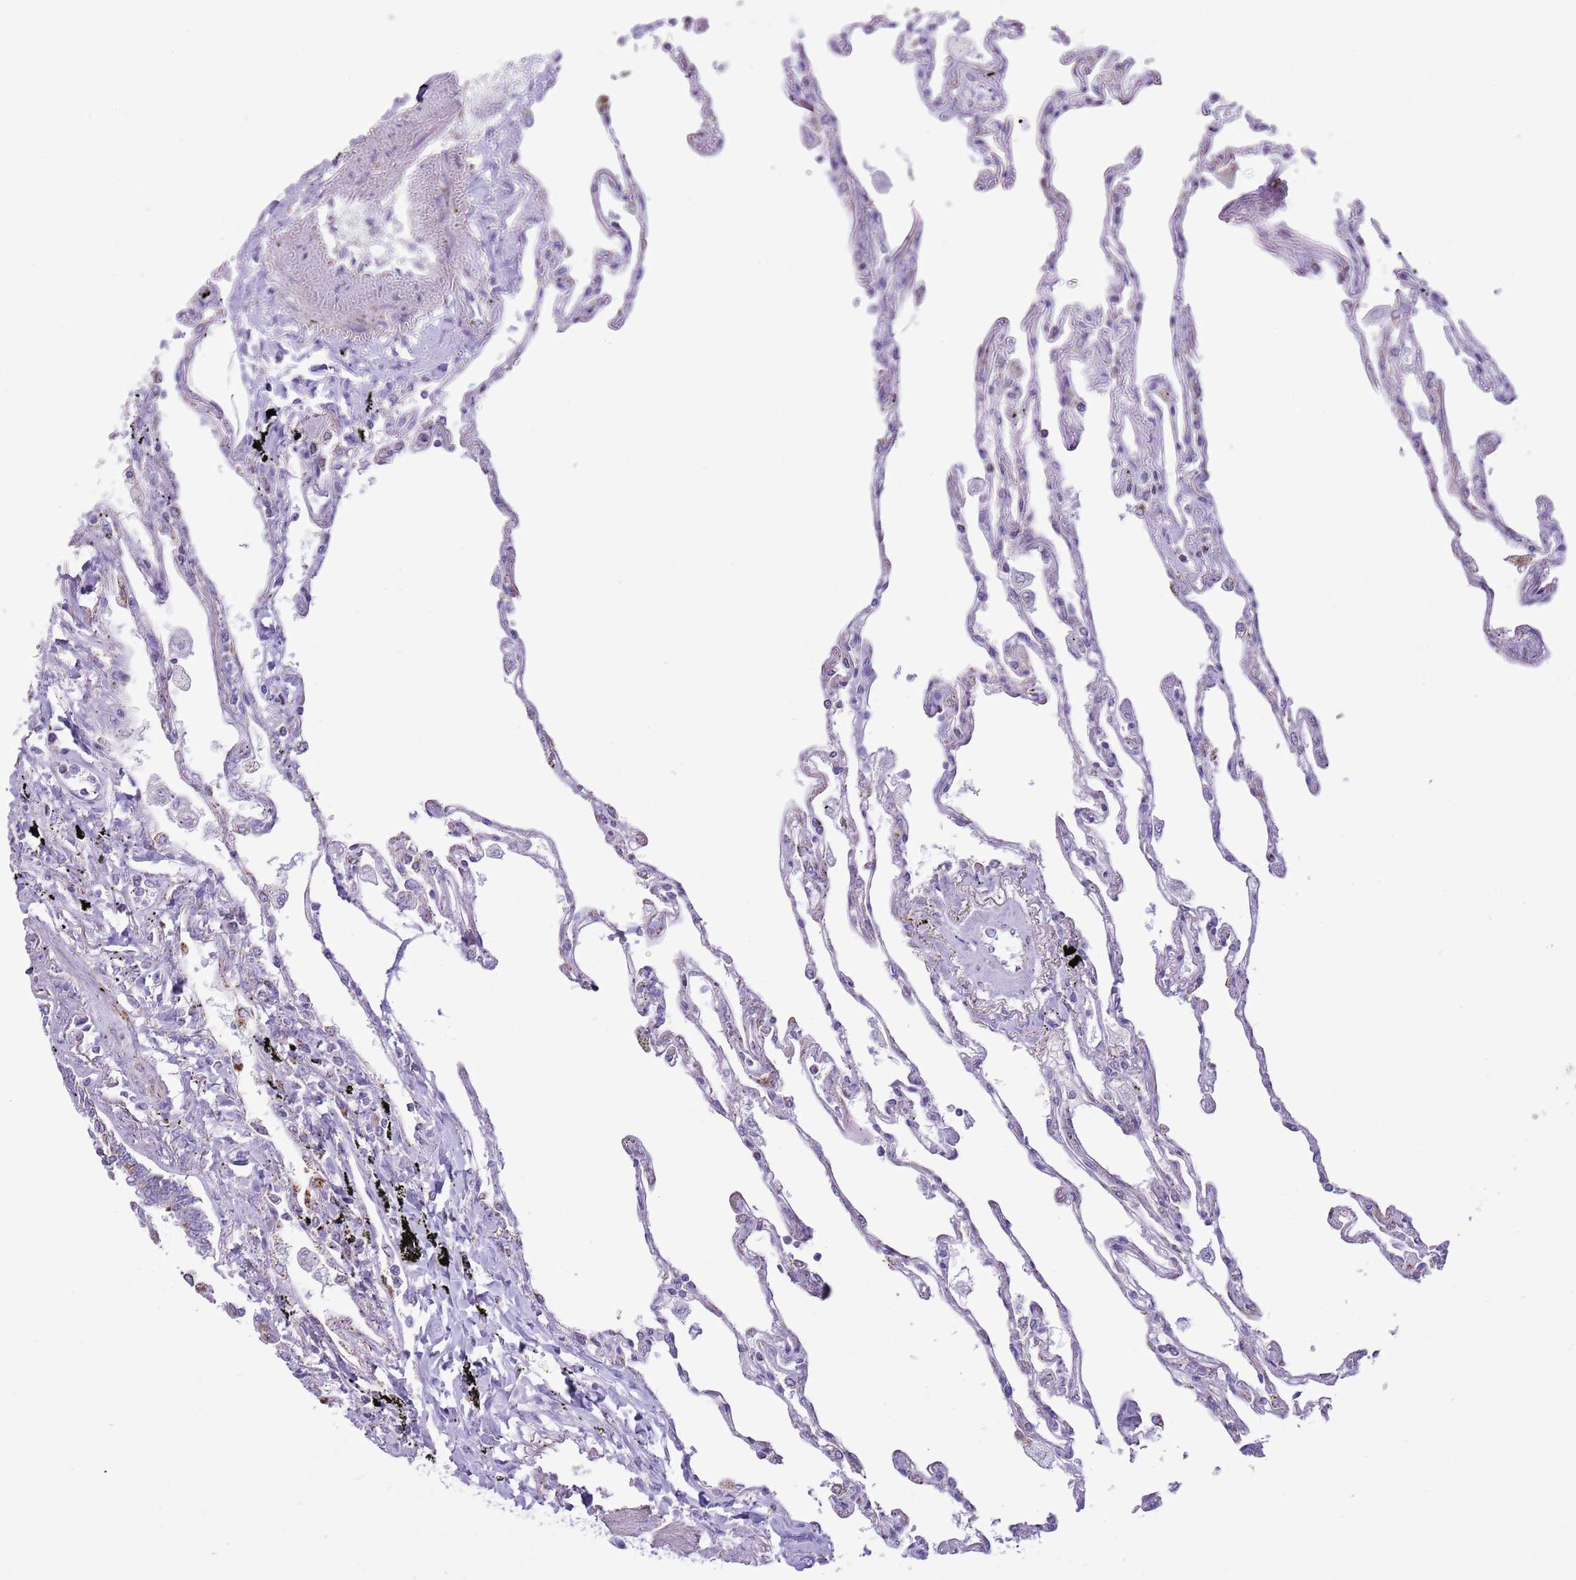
{"staining": {"intensity": "weak", "quantity": "<25%", "location": "cytoplasmic/membranous"}, "tissue": "lung", "cell_type": "Alveolar cells", "image_type": "normal", "snomed": [{"axis": "morphology", "description": "Normal tissue, NOS"}, {"axis": "topography", "description": "Lung"}], "caption": "Alveolar cells show no significant expression in normal lung. The staining is performed using DAB brown chromogen with nuclei counter-stained in using hematoxylin.", "gene": "ATP6V1B1", "patient": {"sex": "female", "age": 67}}